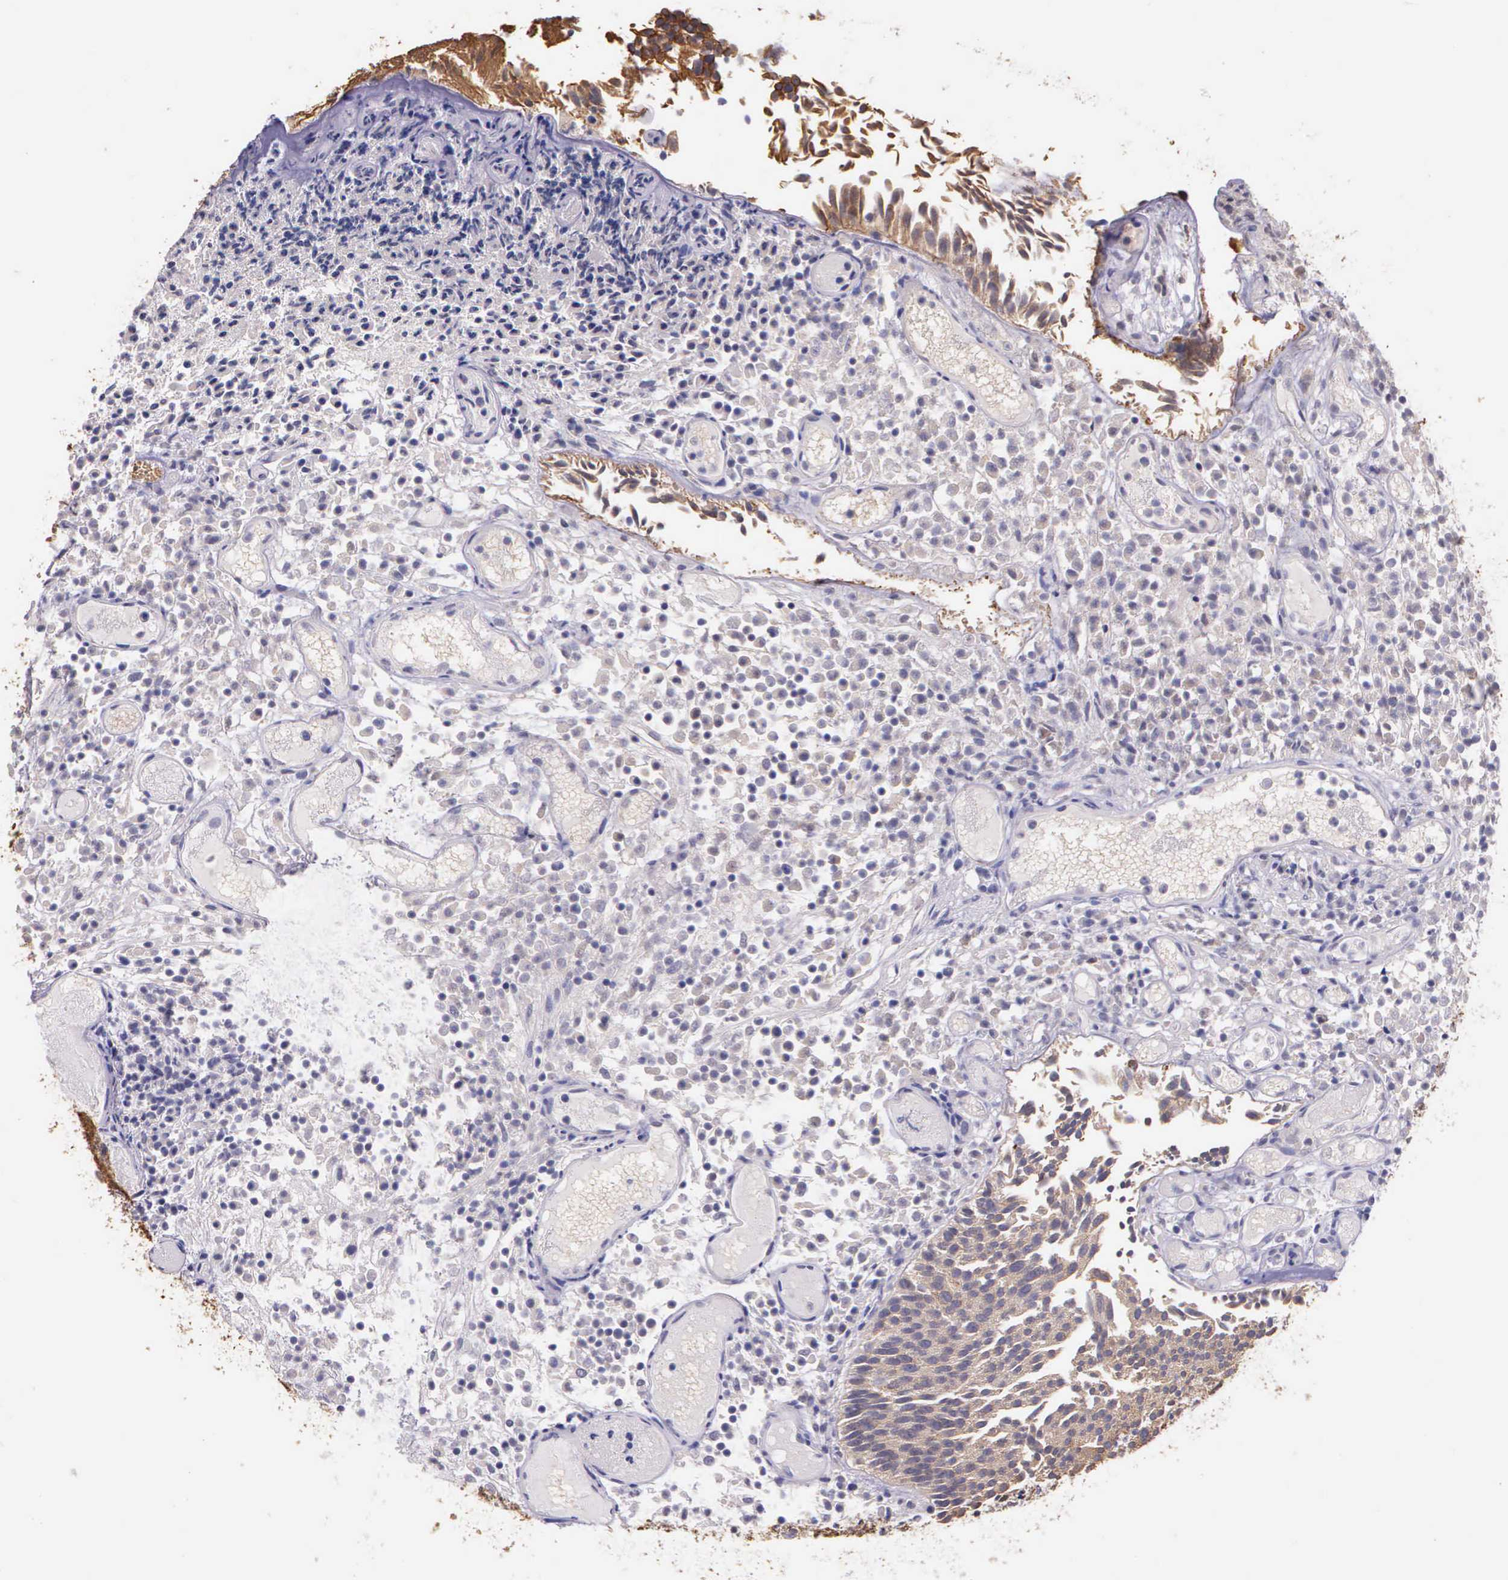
{"staining": {"intensity": "weak", "quantity": ">75%", "location": "cytoplasmic/membranous"}, "tissue": "urothelial cancer", "cell_type": "Tumor cells", "image_type": "cancer", "snomed": [{"axis": "morphology", "description": "Urothelial carcinoma, Low grade"}, {"axis": "topography", "description": "Urinary bladder"}], "caption": "Urothelial cancer was stained to show a protein in brown. There is low levels of weak cytoplasmic/membranous expression in about >75% of tumor cells. The staining is performed using DAB (3,3'-diaminobenzidine) brown chromogen to label protein expression. The nuclei are counter-stained blue using hematoxylin.", "gene": "IGBP1", "patient": {"sex": "male", "age": 85}}